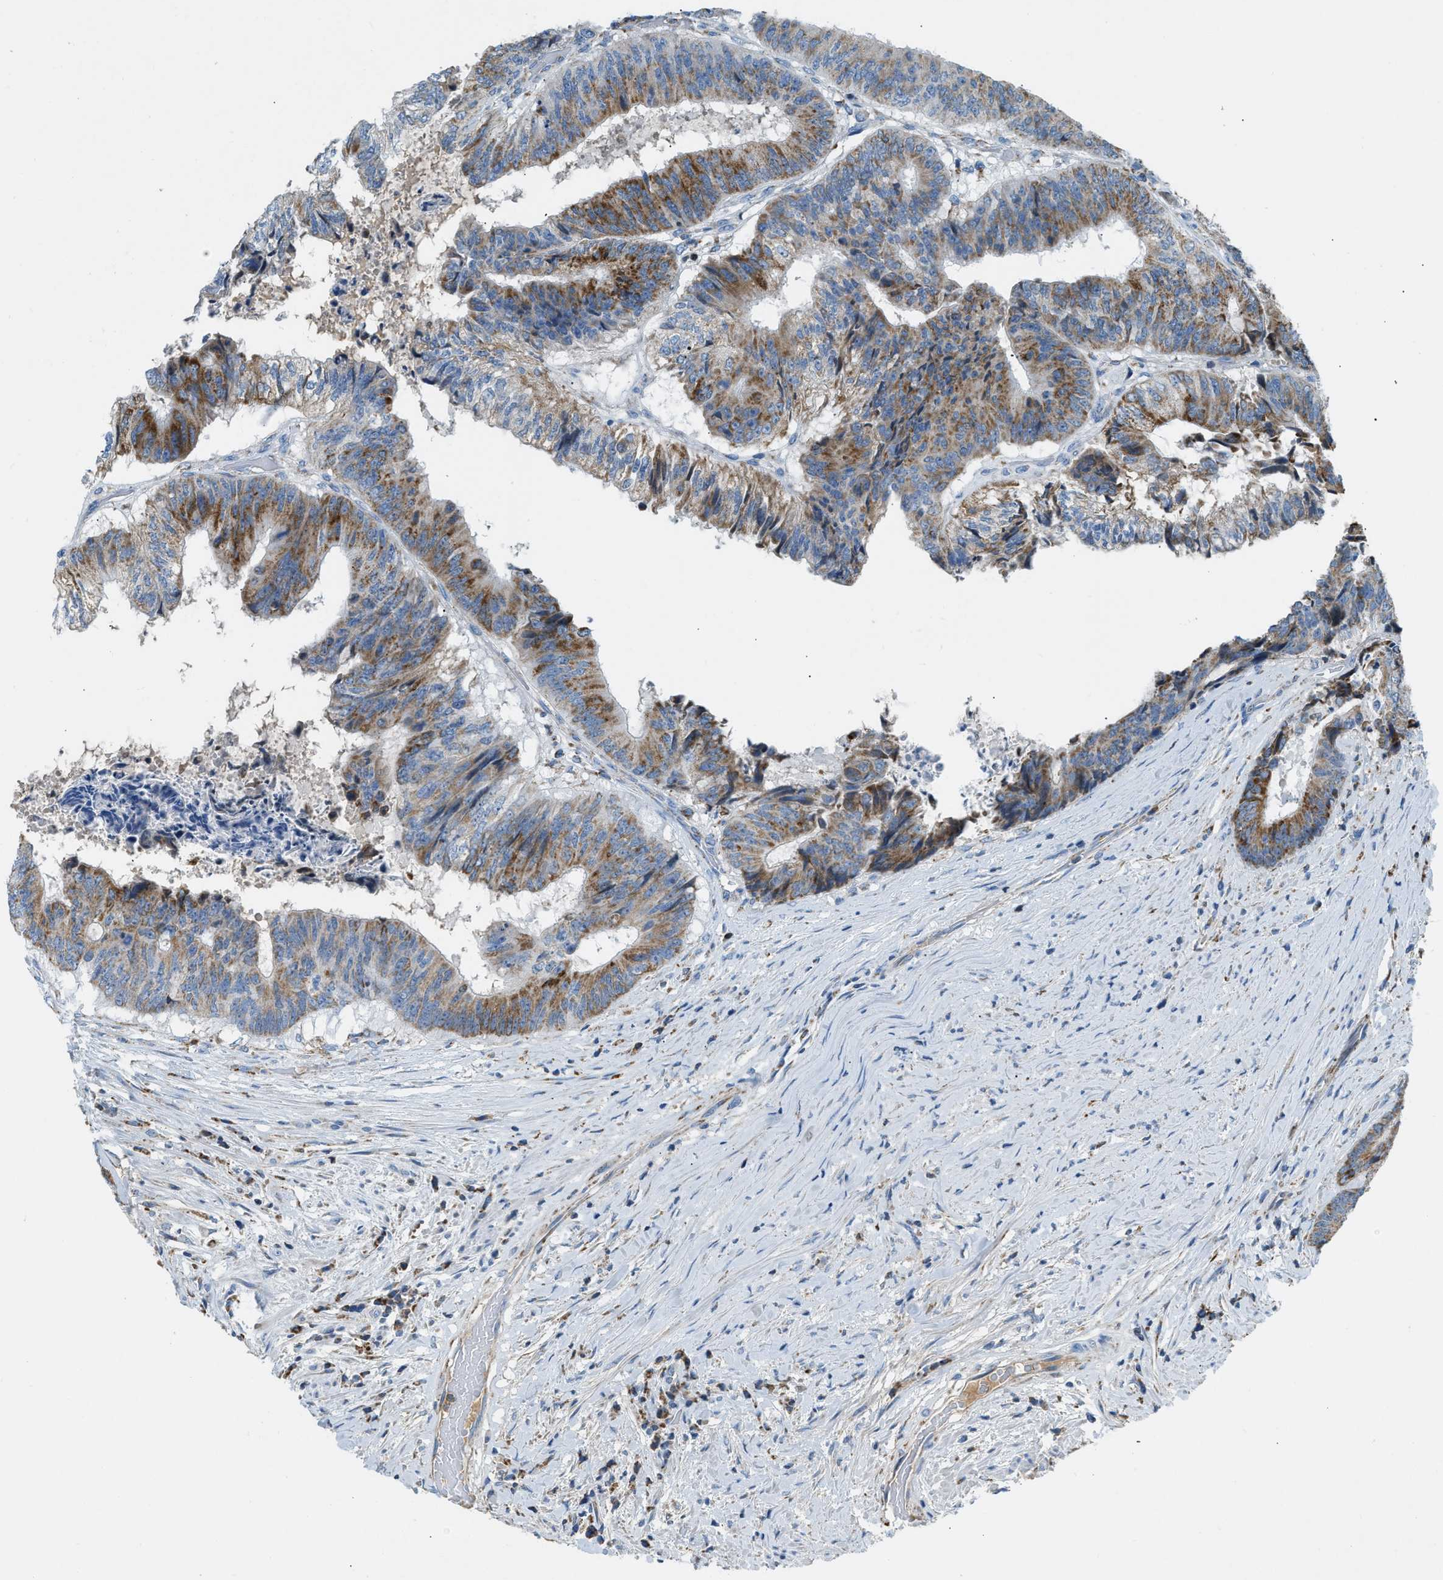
{"staining": {"intensity": "moderate", "quantity": ">75%", "location": "cytoplasmic/membranous"}, "tissue": "colorectal cancer", "cell_type": "Tumor cells", "image_type": "cancer", "snomed": [{"axis": "morphology", "description": "Adenocarcinoma, NOS"}, {"axis": "topography", "description": "Rectum"}], "caption": "This is a photomicrograph of immunohistochemistry (IHC) staining of adenocarcinoma (colorectal), which shows moderate positivity in the cytoplasmic/membranous of tumor cells.", "gene": "ACADVL", "patient": {"sex": "male", "age": 72}}